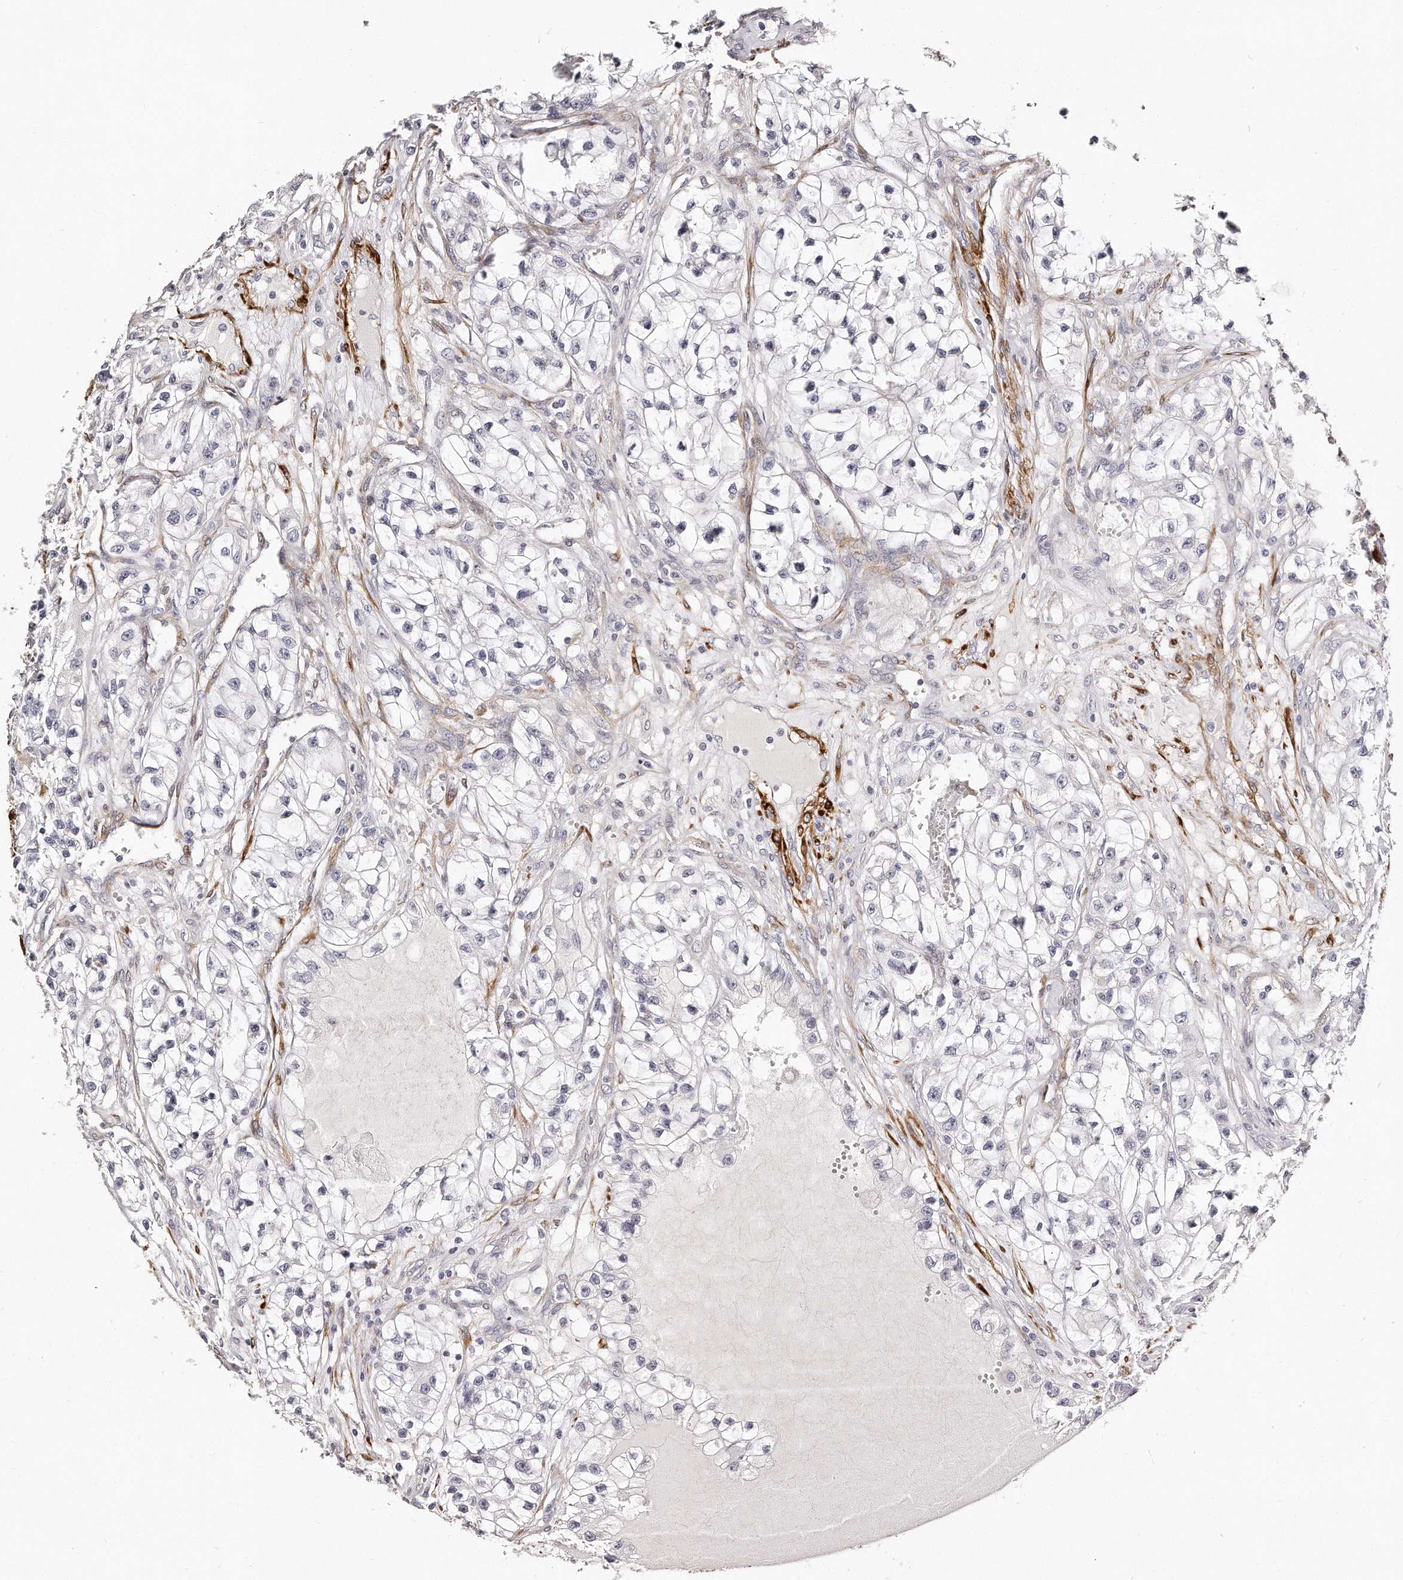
{"staining": {"intensity": "negative", "quantity": "none", "location": "none"}, "tissue": "renal cancer", "cell_type": "Tumor cells", "image_type": "cancer", "snomed": [{"axis": "morphology", "description": "Adenocarcinoma, NOS"}, {"axis": "topography", "description": "Kidney"}], "caption": "A photomicrograph of human adenocarcinoma (renal) is negative for staining in tumor cells.", "gene": "LMOD1", "patient": {"sex": "female", "age": 57}}